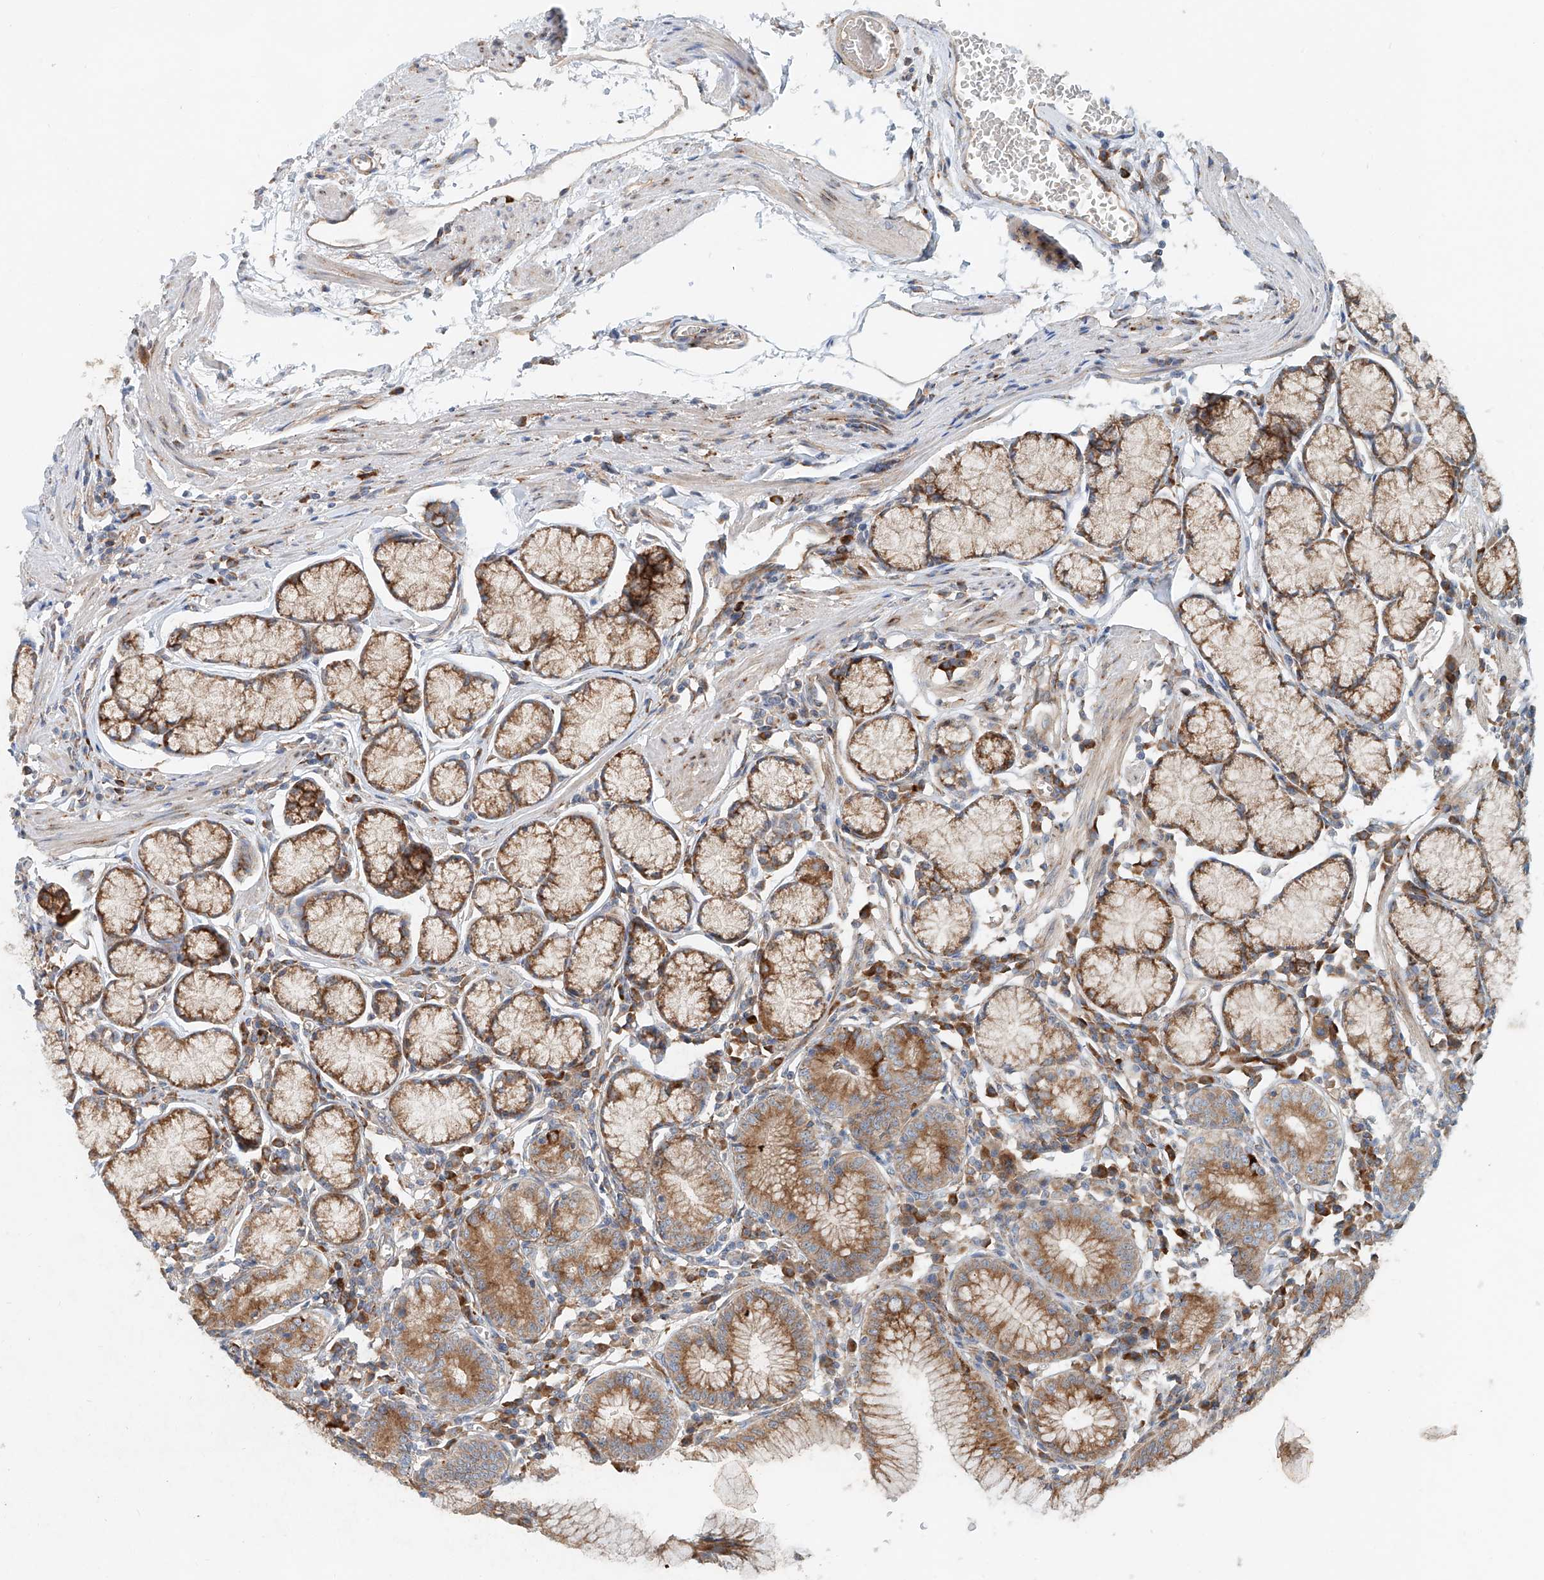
{"staining": {"intensity": "moderate", "quantity": ">75%", "location": "cytoplasmic/membranous"}, "tissue": "stomach", "cell_type": "Glandular cells", "image_type": "normal", "snomed": [{"axis": "morphology", "description": "Normal tissue, NOS"}, {"axis": "topography", "description": "Stomach"}], "caption": "This histopathology image reveals unremarkable stomach stained with immunohistochemistry to label a protein in brown. The cytoplasmic/membranous of glandular cells show moderate positivity for the protein. Nuclei are counter-stained blue.", "gene": "SNAP29", "patient": {"sex": "male", "age": 55}}